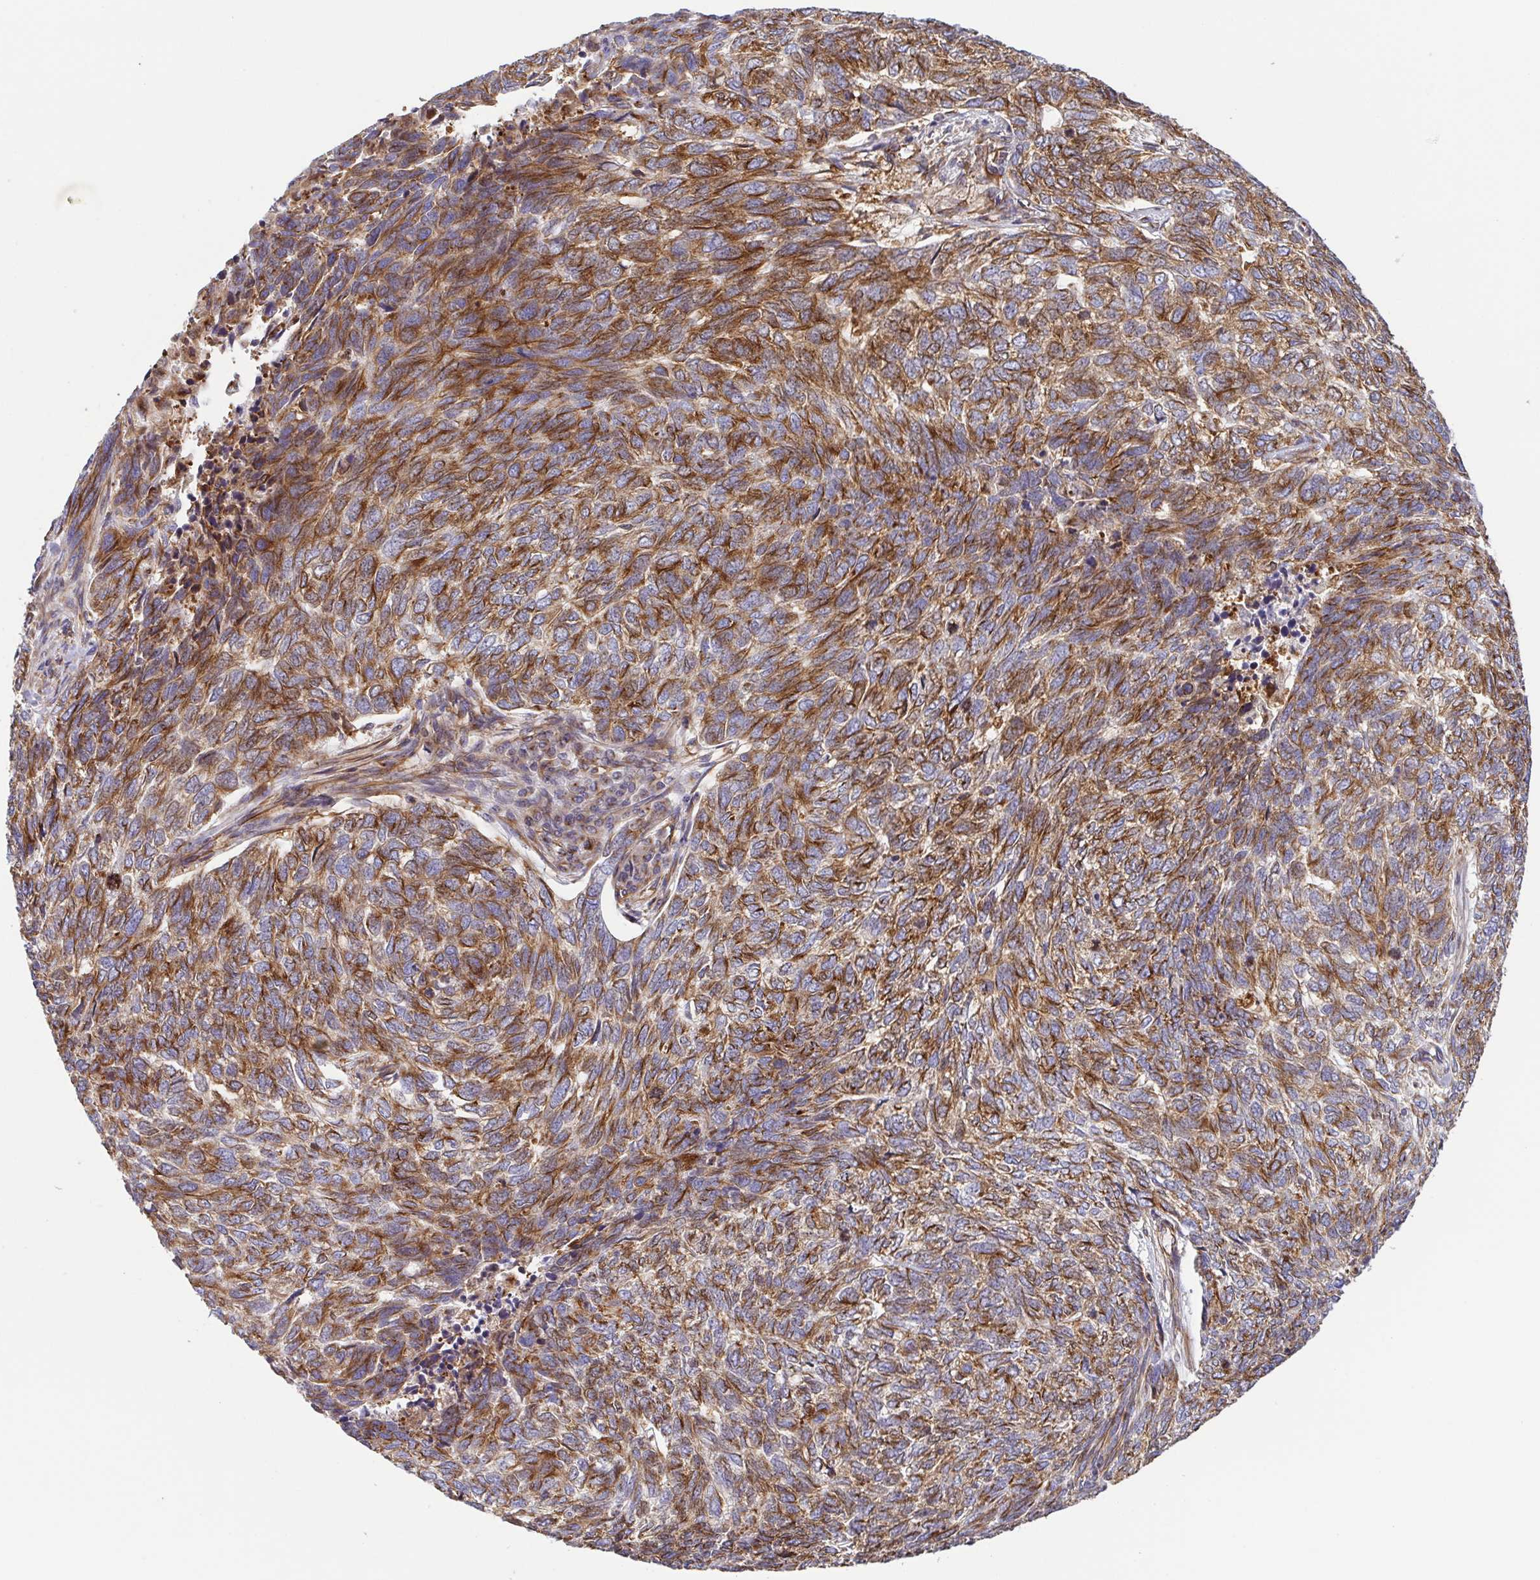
{"staining": {"intensity": "strong", "quantity": ">75%", "location": "cytoplasmic/membranous"}, "tissue": "skin cancer", "cell_type": "Tumor cells", "image_type": "cancer", "snomed": [{"axis": "morphology", "description": "Basal cell carcinoma"}, {"axis": "topography", "description": "Skin"}], "caption": "Immunohistochemical staining of human skin cancer (basal cell carcinoma) reveals strong cytoplasmic/membranous protein positivity in approximately >75% of tumor cells. Ihc stains the protein of interest in brown and the nuclei are stained blue.", "gene": "KIF5B", "patient": {"sex": "female", "age": 65}}